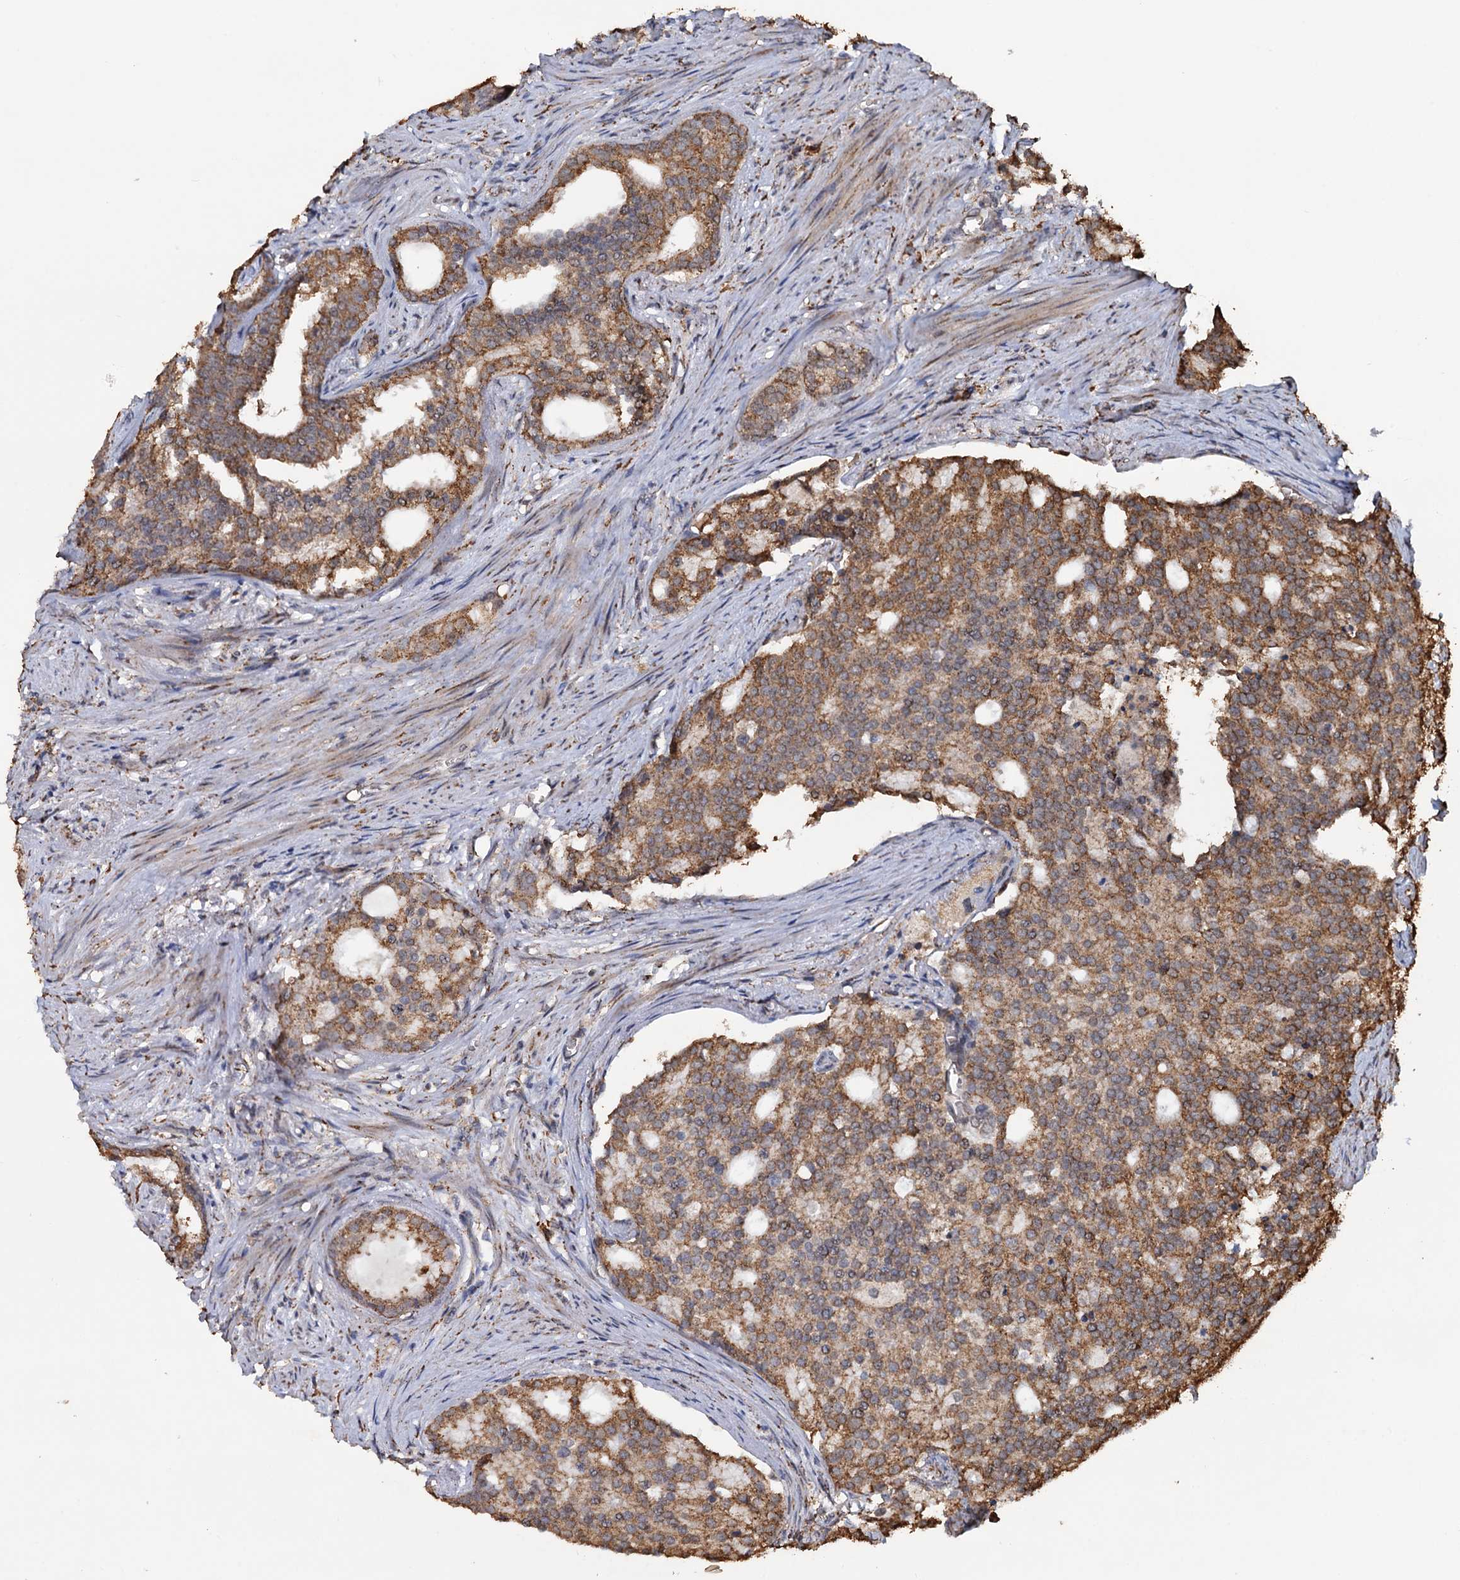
{"staining": {"intensity": "moderate", "quantity": ">75%", "location": "cytoplasmic/membranous"}, "tissue": "prostate cancer", "cell_type": "Tumor cells", "image_type": "cancer", "snomed": [{"axis": "morphology", "description": "Adenocarcinoma, Low grade"}, {"axis": "topography", "description": "Prostate"}], "caption": "Immunohistochemical staining of adenocarcinoma (low-grade) (prostate) exhibits medium levels of moderate cytoplasmic/membranous positivity in about >75% of tumor cells.", "gene": "TBC1D12", "patient": {"sex": "male", "age": 71}}